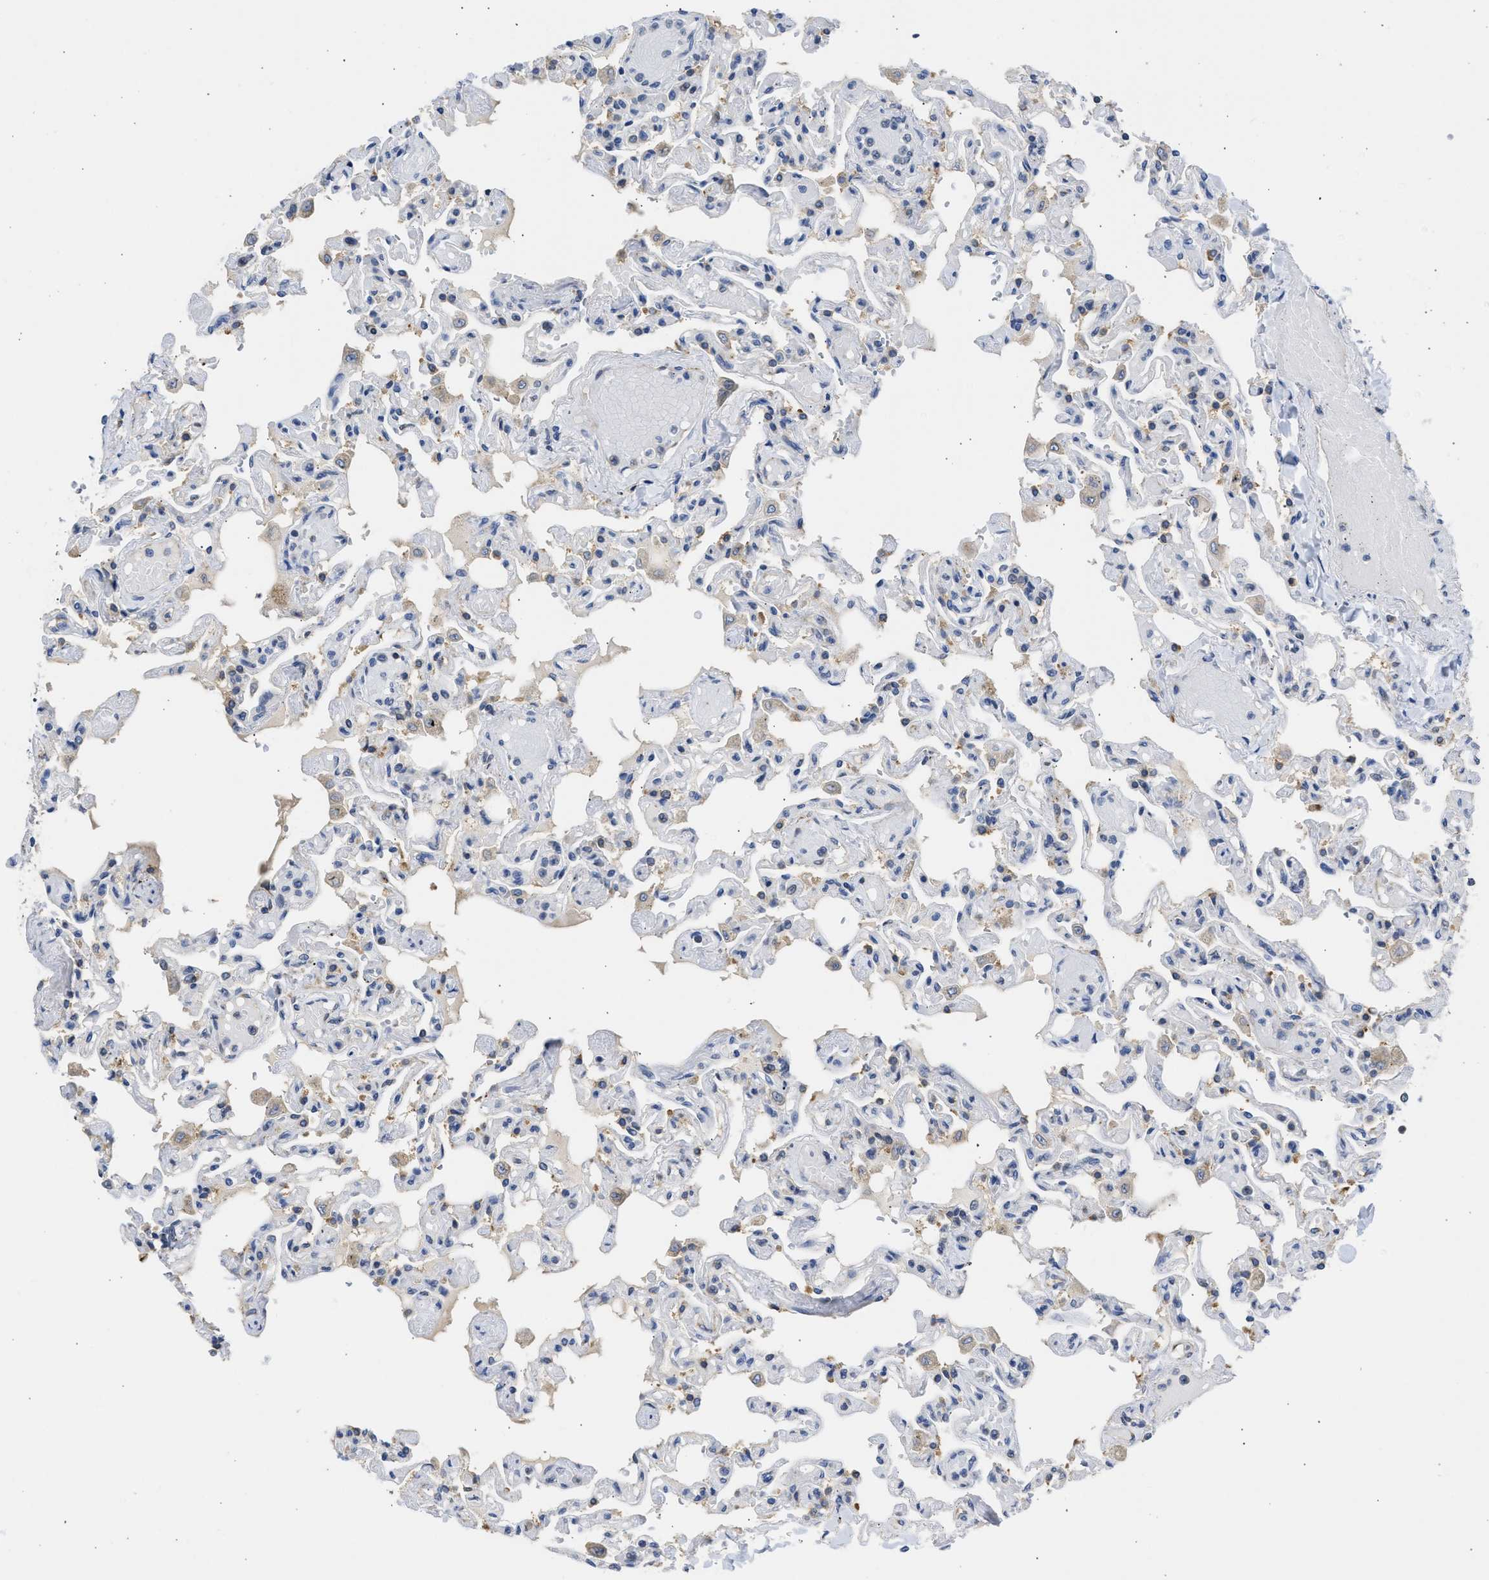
{"staining": {"intensity": "weak", "quantity": "<25%", "location": "cytoplasmic/membranous"}, "tissue": "lung", "cell_type": "Alveolar cells", "image_type": "normal", "snomed": [{"axis": "morphology", "description": "Normal tissue, NOS"}, {"axis": "topography", "description": "Lung"}], "caption": "Image shows no significant protein positivity in alveolar cells of unremarkable lung. (Stains: DAB (3,3'-diaminobenzidine) immunohistochemistry (IHC) with hematoxylin counter stain, Microscopy: brightfield microscopy at high magnification).", "gene": "TMED1", "patient": {"sex": "male", "age": 21}}